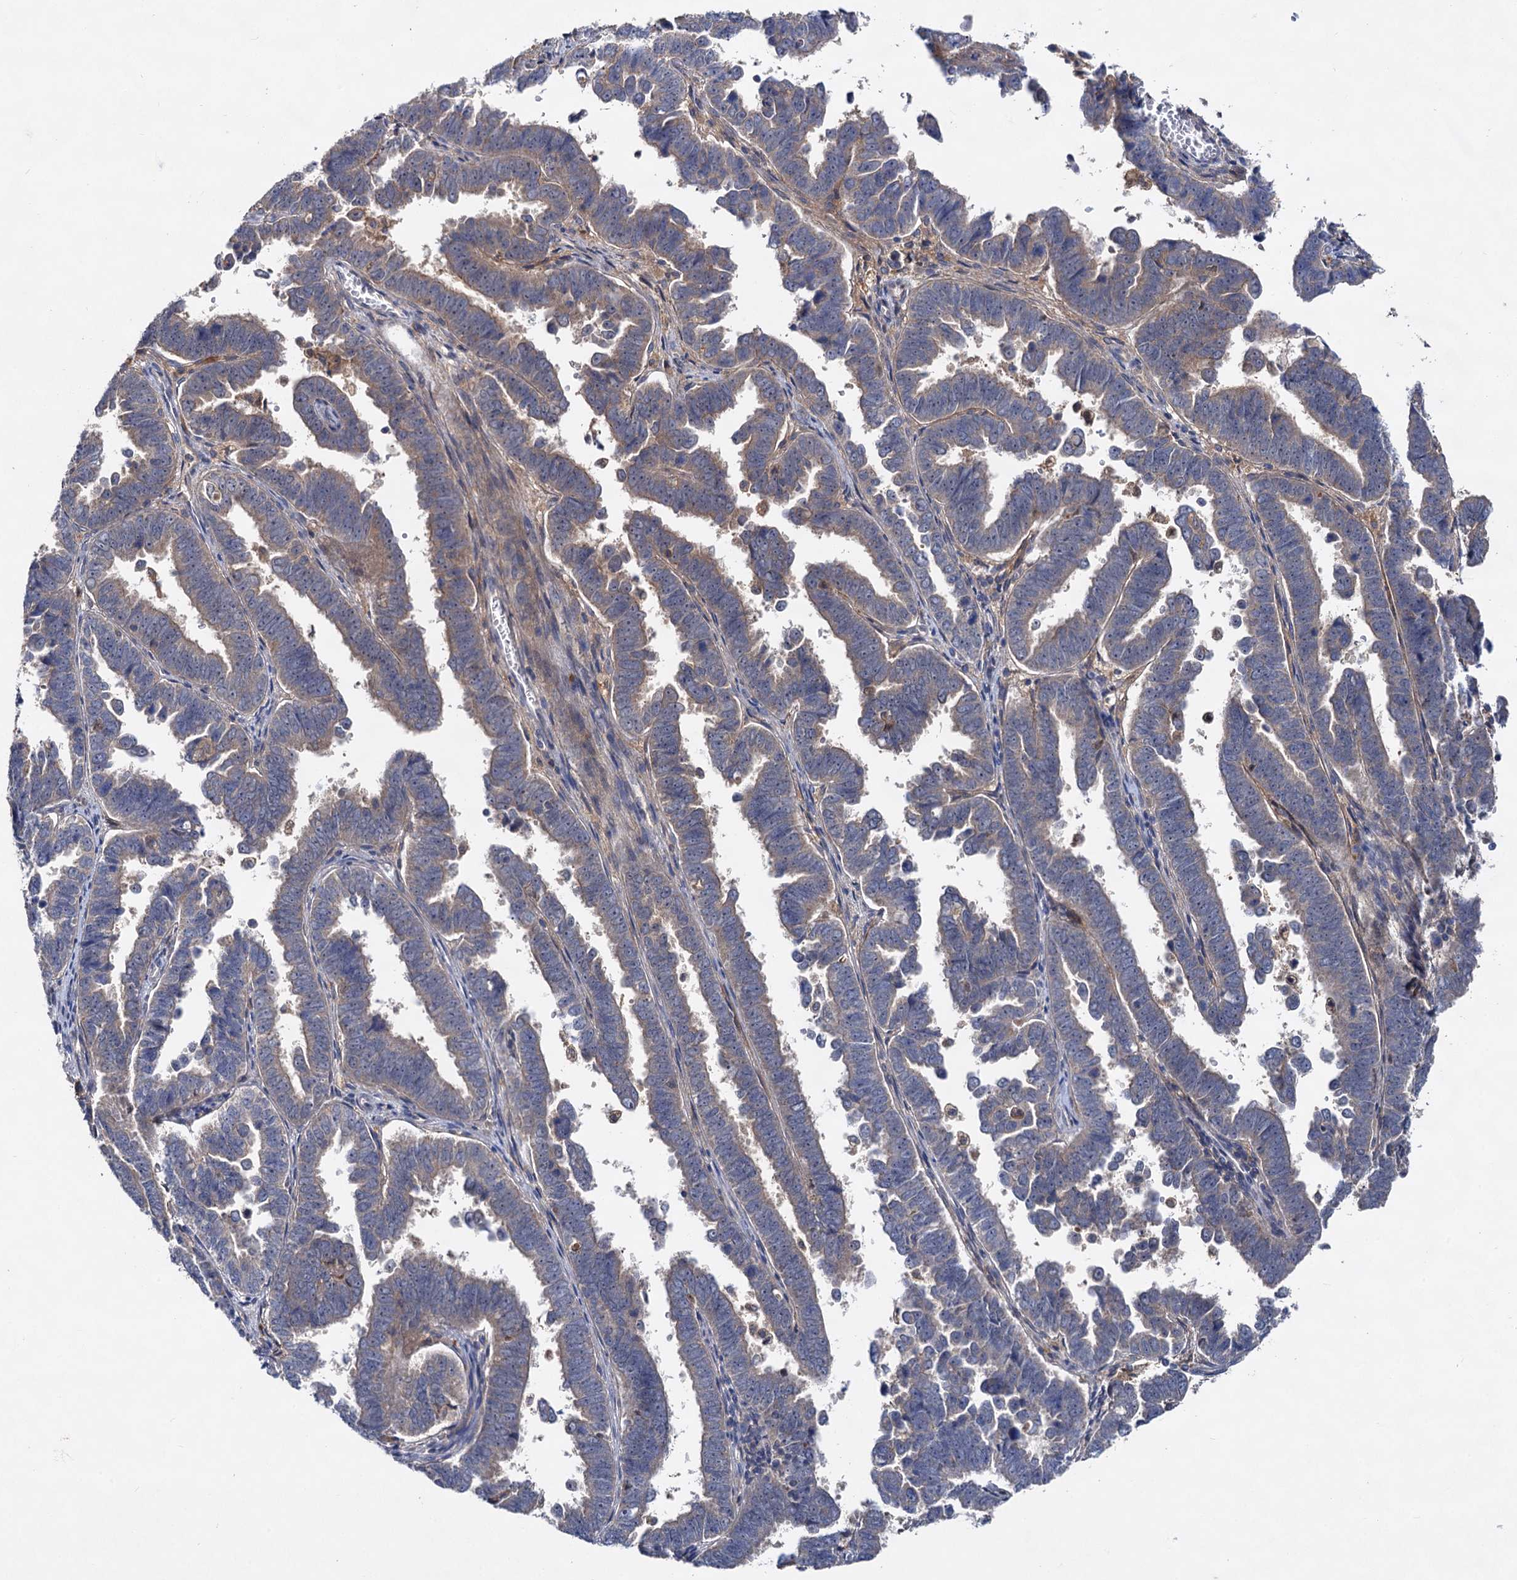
{"staining": {"intensity": "negative", "quantity": "none", "location": "none"}, "tissue": "endometrial cancer", "cell_type": "Tumor cells", "image_type": "cancer", "snomed": [{"axis": "morphology", "description": "Adenocarcinoma, NOS"}, {"axis": "topography", "description": "Endometrium"}], "caption": "IHC of endometrial cancer (adenocarcinoma) demonstrates no expression in tumor cells.", "gene": "VPS29", "patient": {"sex": "female", "age": 75}}